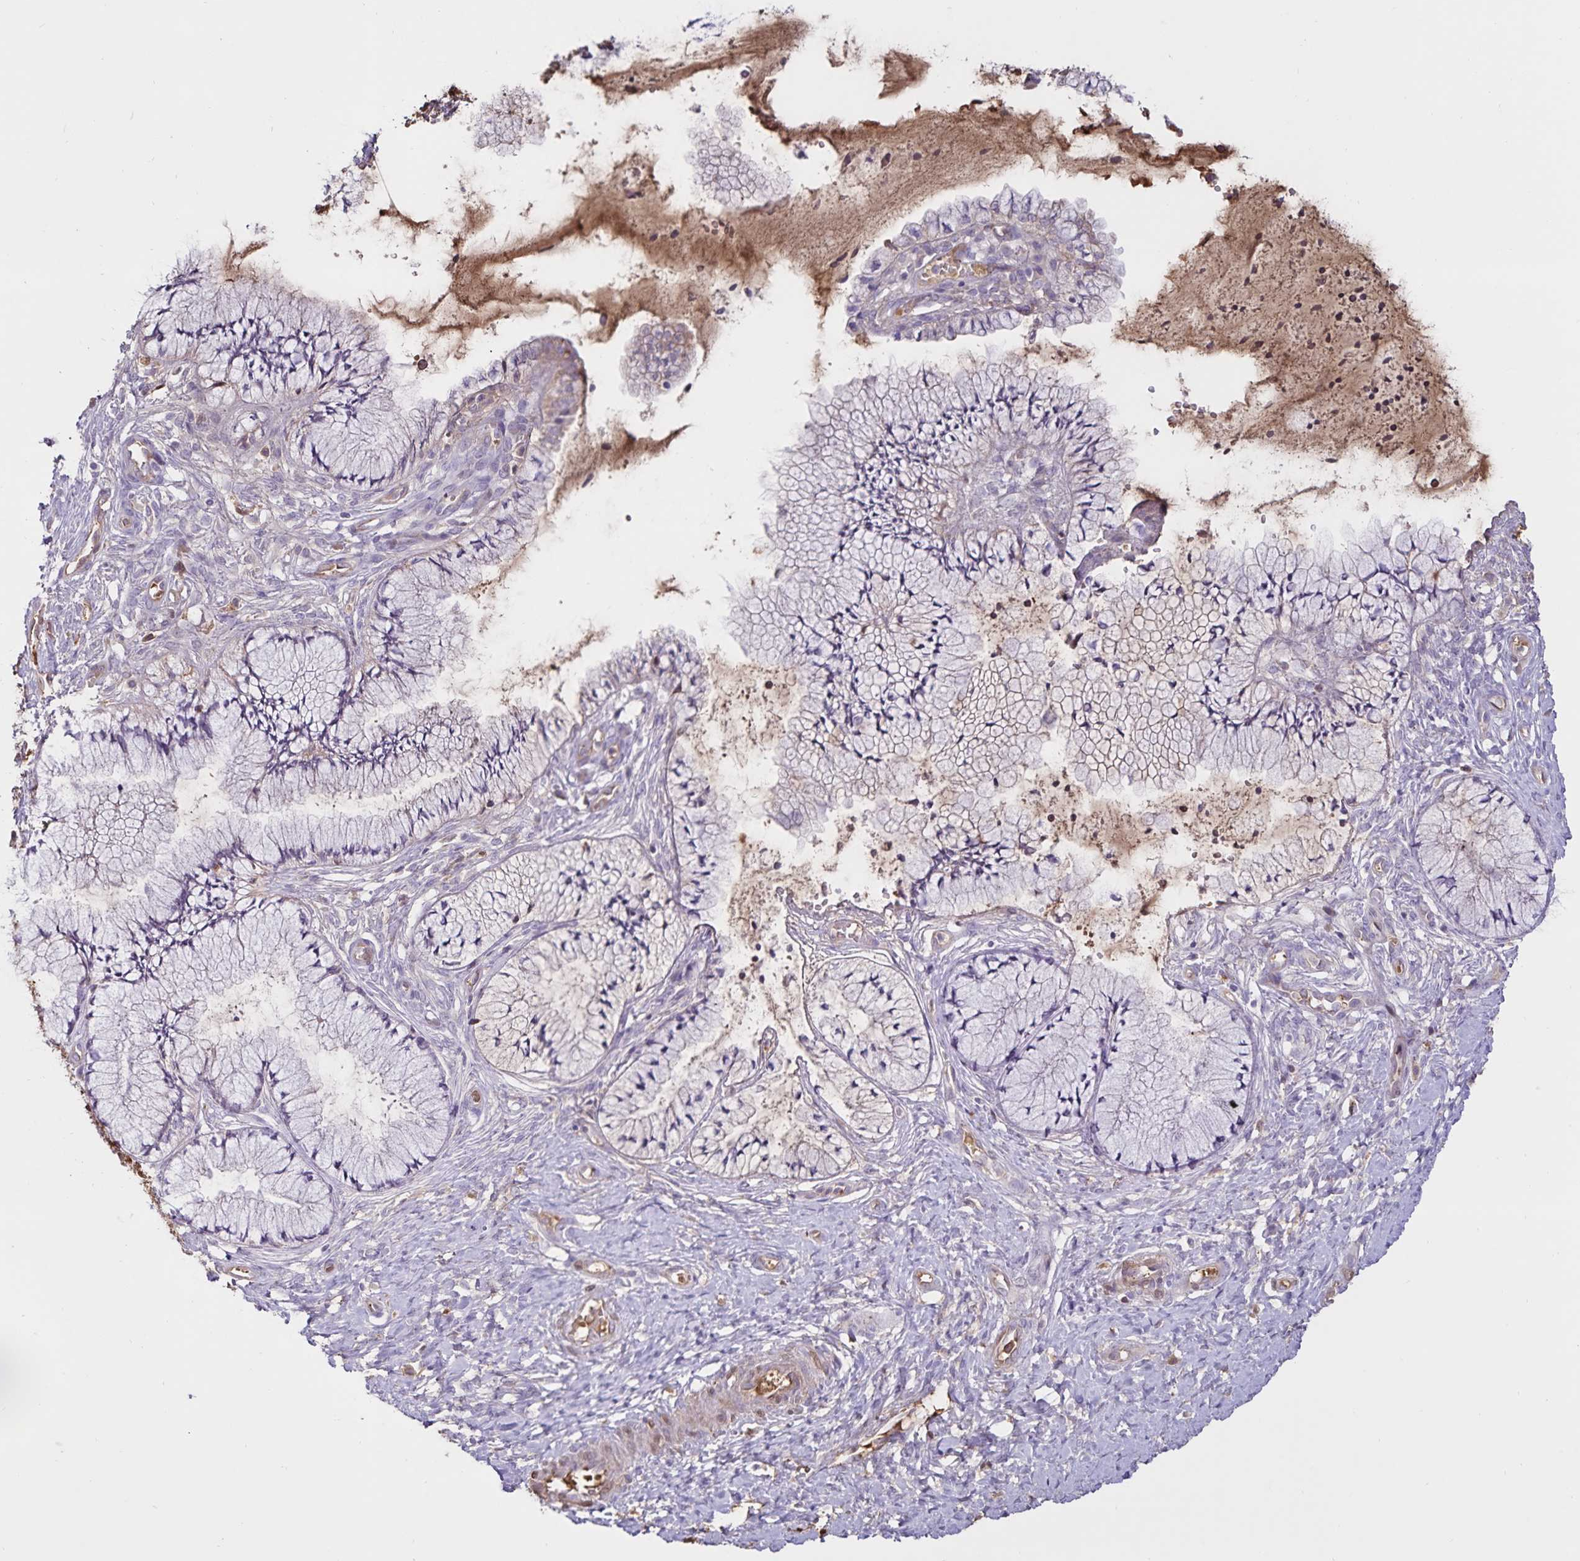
{"staining": {"intensity": "weak", "quantity": "<25%", "location": "cytoplasmic/membranous"}, "tissue": "cervix", "cell_type": "Glandular cells", "image_type": "normal", "snomed": [{"axis": "morphology", "description": "Normal tissue, NOS"}, {"axis": "topography", "description": "Cervix"}], "caption": "This is an immunohistochemistry (IHC) histopathology image of normal human cervix. There is no positivity in glandular cells.", "gene": "FGG", "patient": {"sex": "female", "age": 37}}